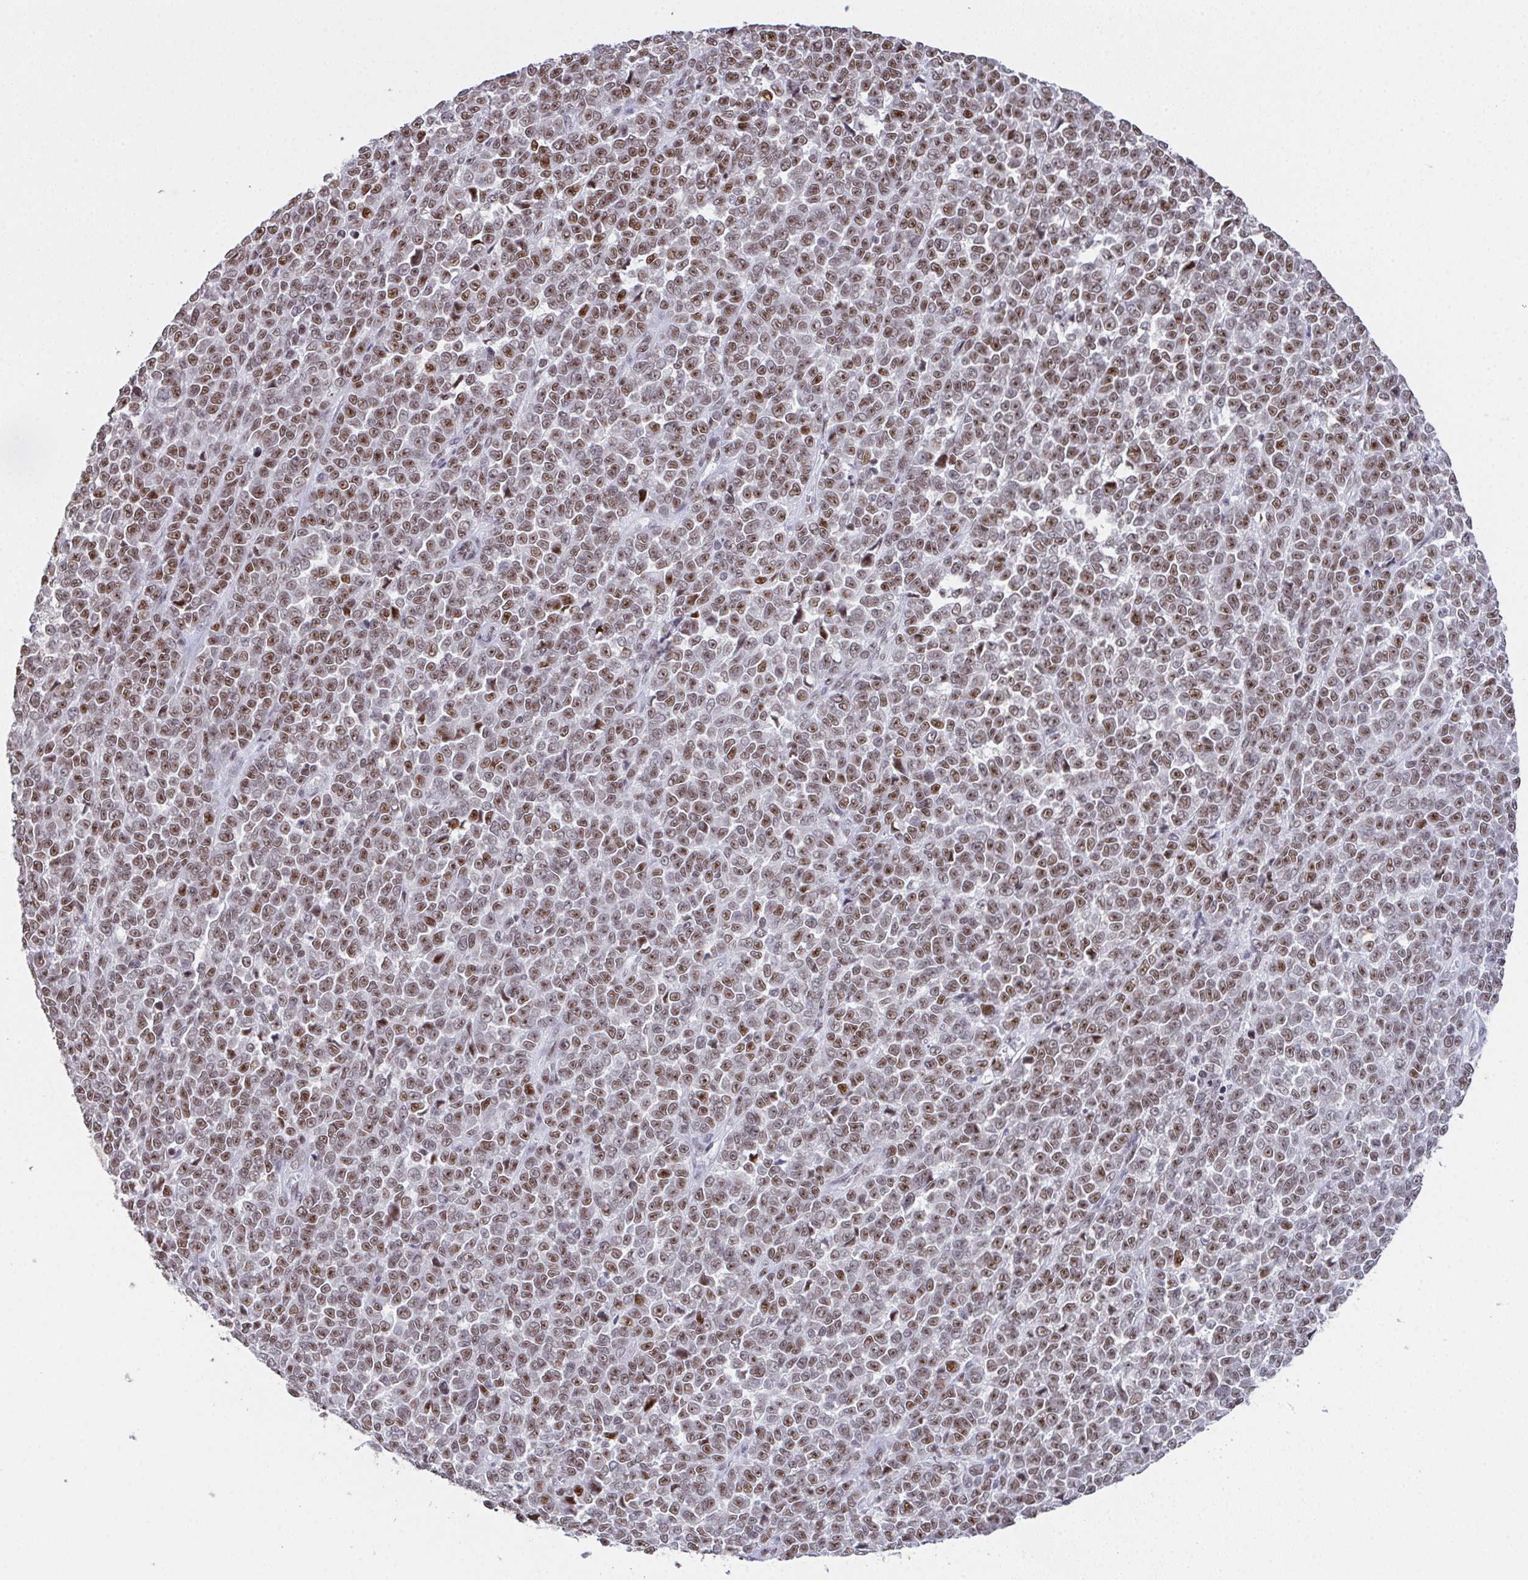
{"staining": {"intensity": "moderate", "quantity": ">75%", "location": "nuclear"}, "tissue": "melanoma", "cell_type": "Tumor cells", "image_type": "cancer", "snomed": [{"axis": "morphology", "description": "Malignant melanoma, NOS"}, {"axis": "topography", "description": "Skin"}], "caption": "Malignant melanoma stained for a protein (brown) exhibits moderate nuclear positive positivity in about >75% of tumor cells.", "gene": "ZNF800", "patient": {"sex": "female", "age": 95}}